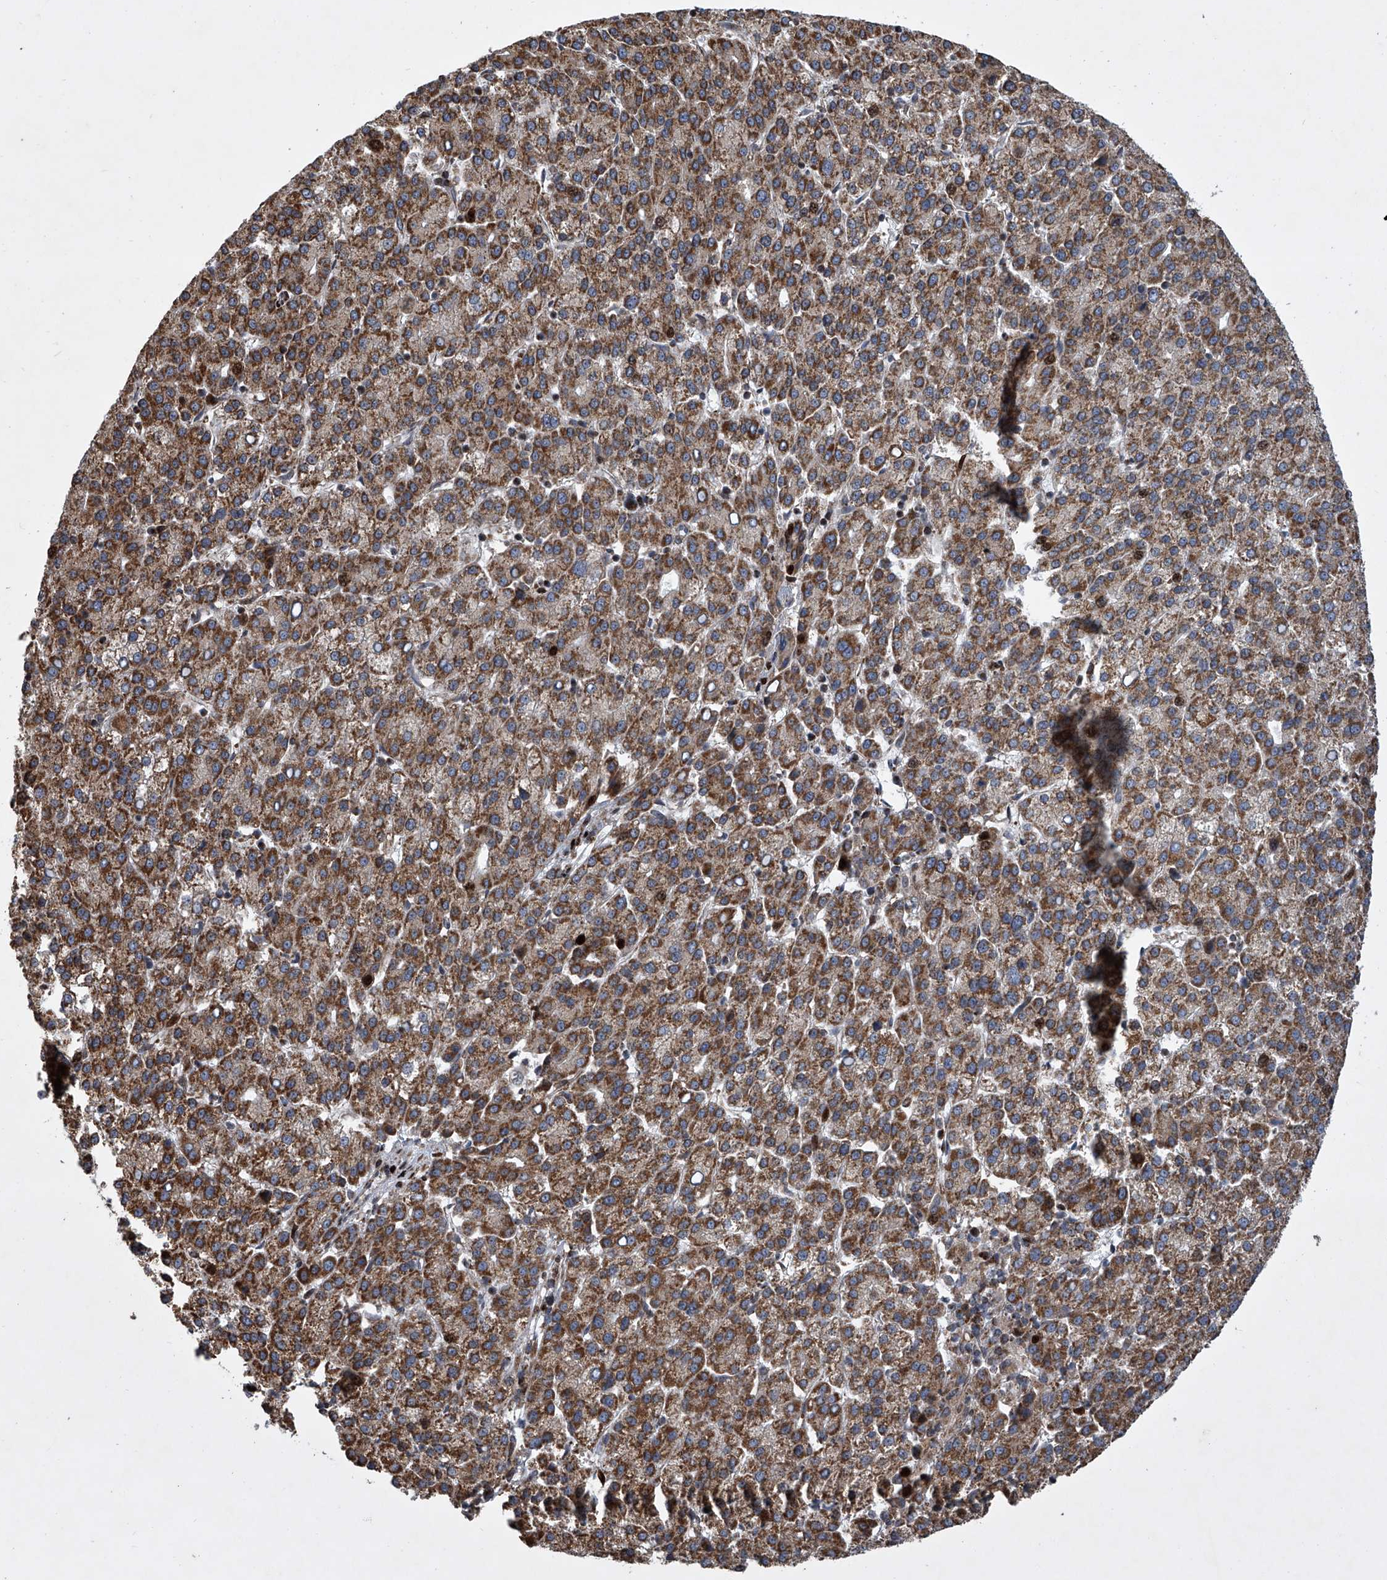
{"staining": {"intensity": "strong", "quantity": ">75%", "location": "cytoplasmic/membranous"}, "tissue": "liver cancer", "cell_type": "Tumor cells", "image_type": "cancer", "snomed": [{"axis": "morphology", "description": "Carcinoma, Hepatocellular, NOS"}, {"axis": "topography", "description": "Liver"}], "caption": "Immunohistochemistry (IHC) of hepatocellular carcinoma (liver) reveals high levels of strong cytoplasmic/membranous positivity in approximately >75% of tumor cells.", "gene": "STRADA", "patient": {"sex": "female", "age": 58}}